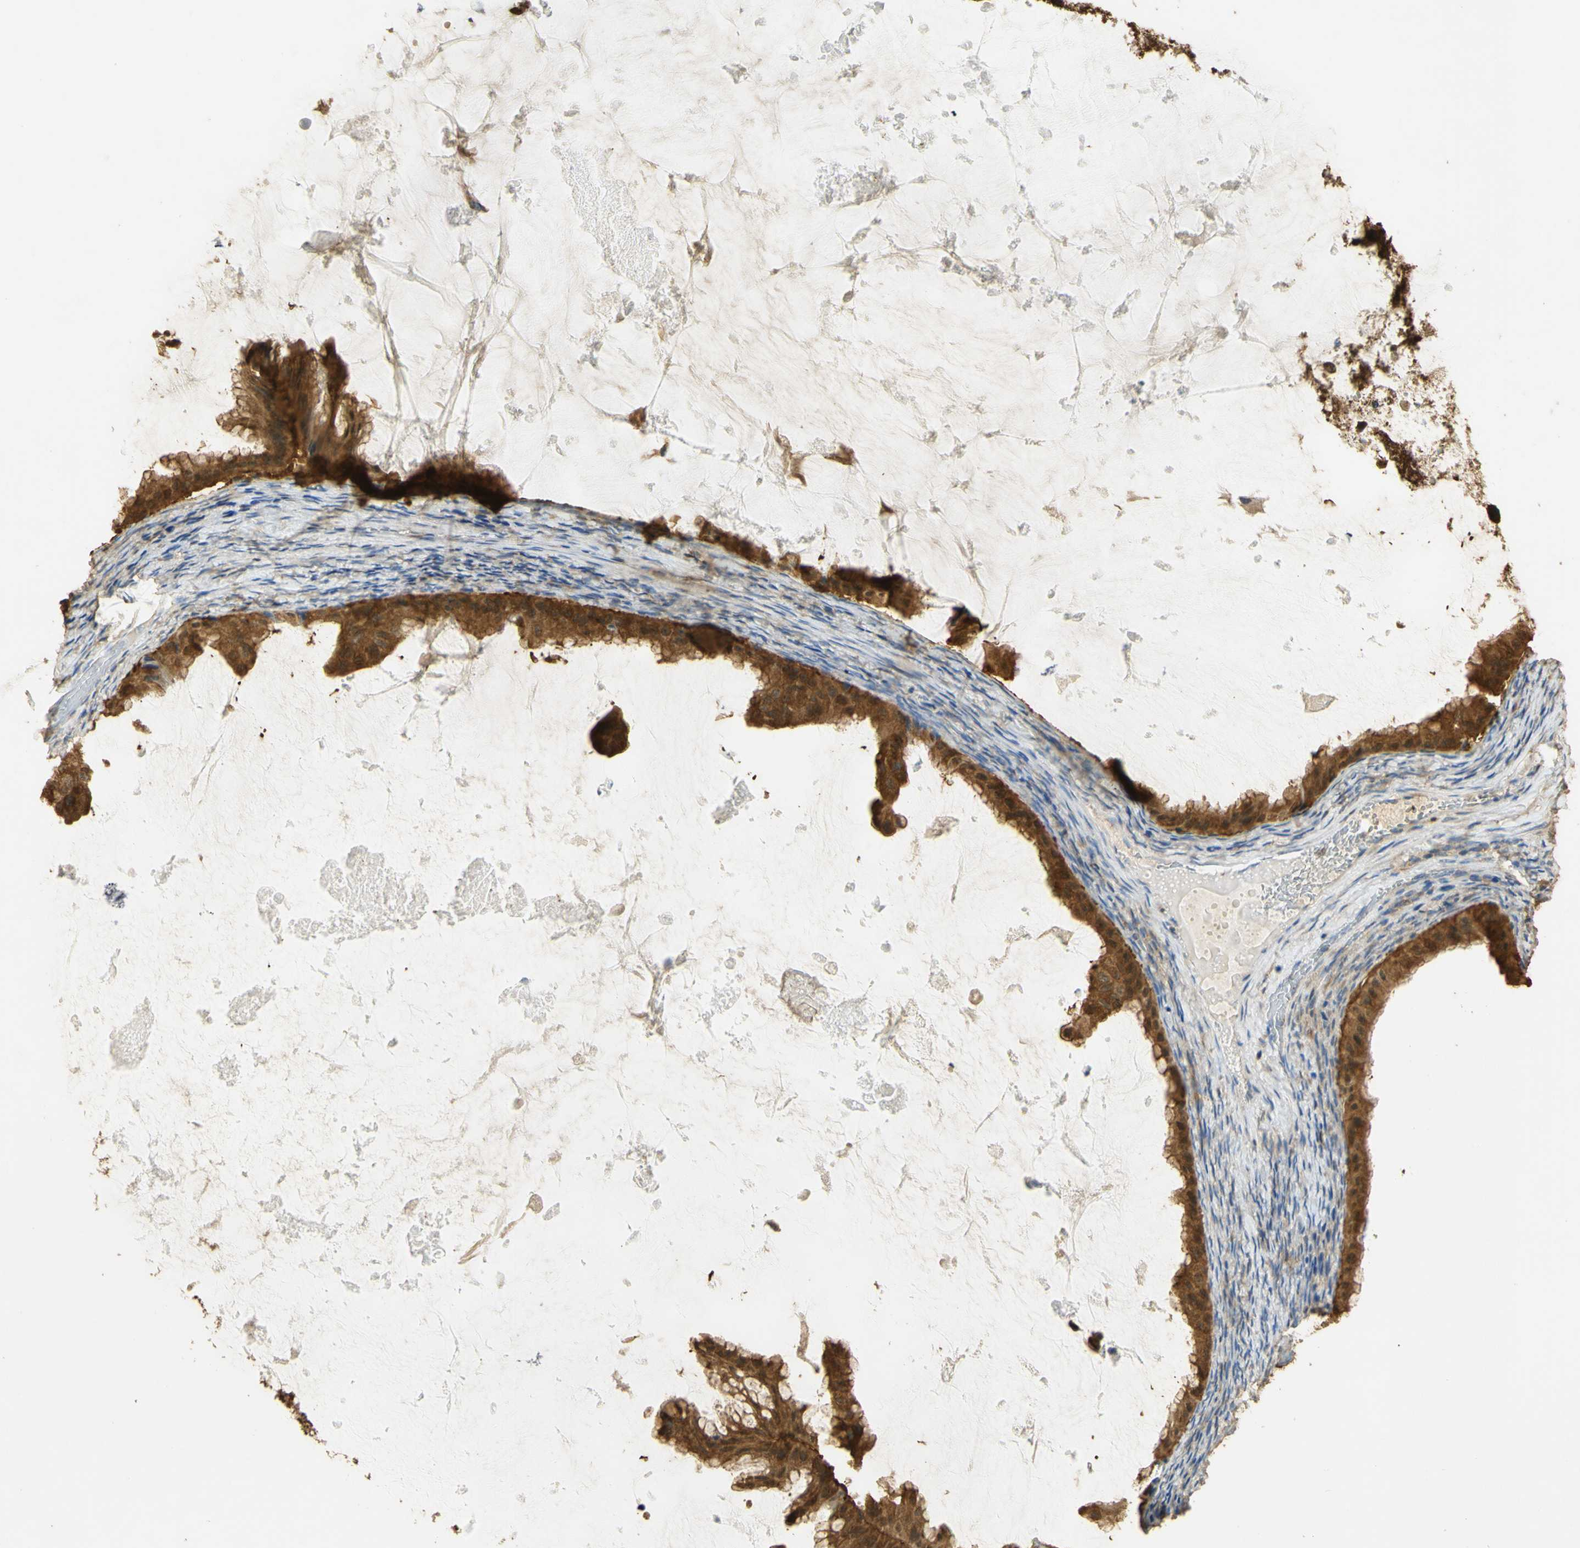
{"staining": {"intensity": "strong", "quantity": ">75%", "location": "cytoplasmic/membranous"}, "tissue": "ovarian cancer", "cell_type": "Tumor cells", "image_type": "cancer", "snomed": [{"axis": "morphology", "description": "Cystadenocarcinoma, mucinous, NOS"}, {"axis": "topography", "description": "Ovary"}], "caption": "High-power microscopy captured an immunohistochemistry micrograph of mucinous cystadenocarcinoma (ovarian), revealing strong cytoplasmic/membranous positivity in approximately >75% of tumor cells. Ihc stains the protein in brown and the nuclei are stained blue.", "gene": "PAK1", "patient": {"sex": "female", "age": 61}}